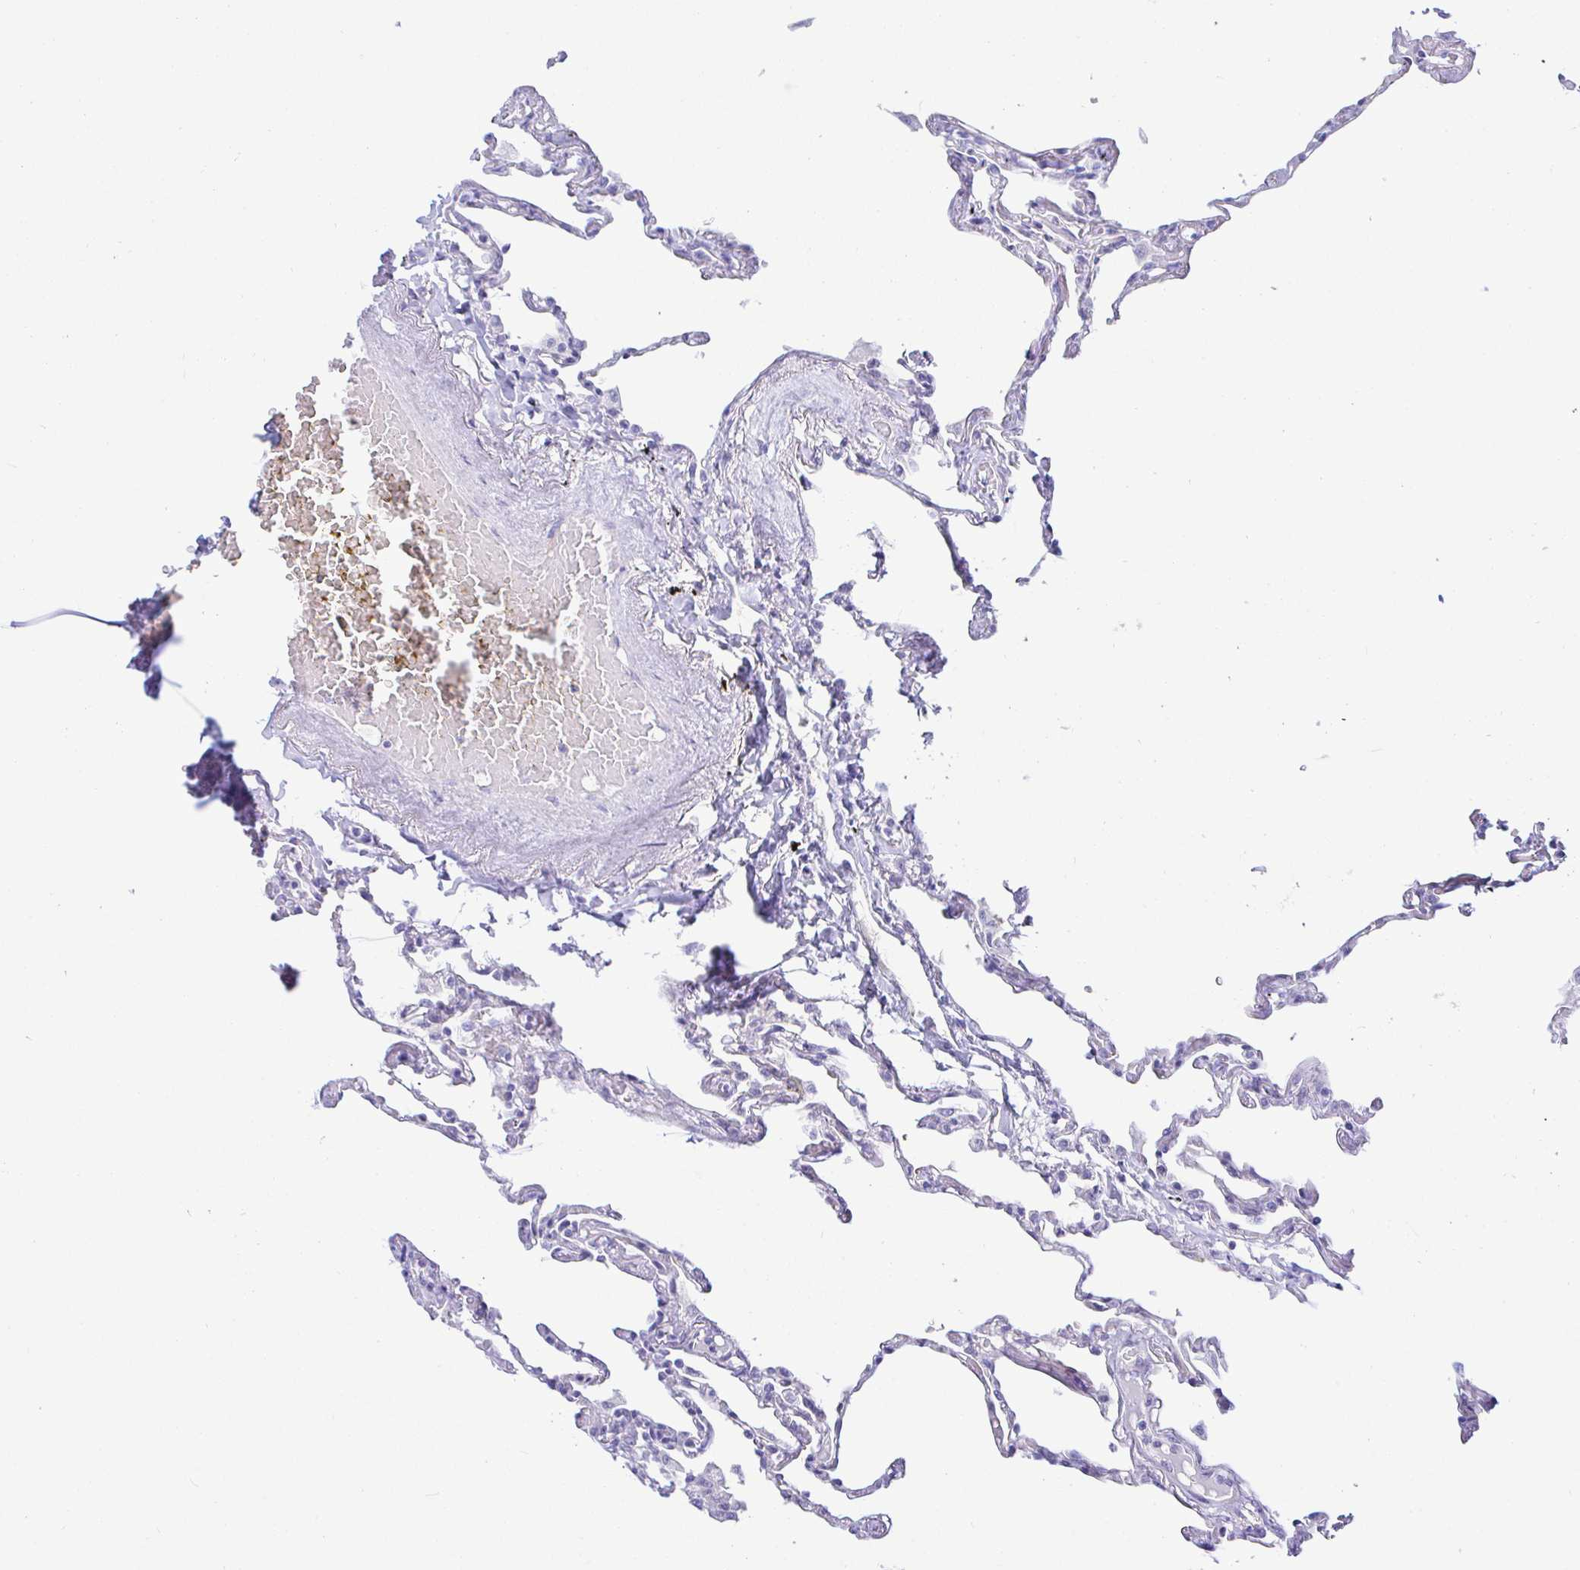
{"staining": {"intensity": "negative", "quantity": "none", "location": "none"}, "tissue": "lung", "cell_type": "Alveolar cells", "image_type": "normal", "snomed": [{"axis": "morphology", "description": "Normal tissue, NOS"}, {"axis": "topography", "description": "Lung"}], "caption": "Lung stained for a protein using immunohistochemistry (IHC) exhibits no positivity alveolar cells.", "gene": "PINLYP", "patient": {"sex": "female", "age": 67}}